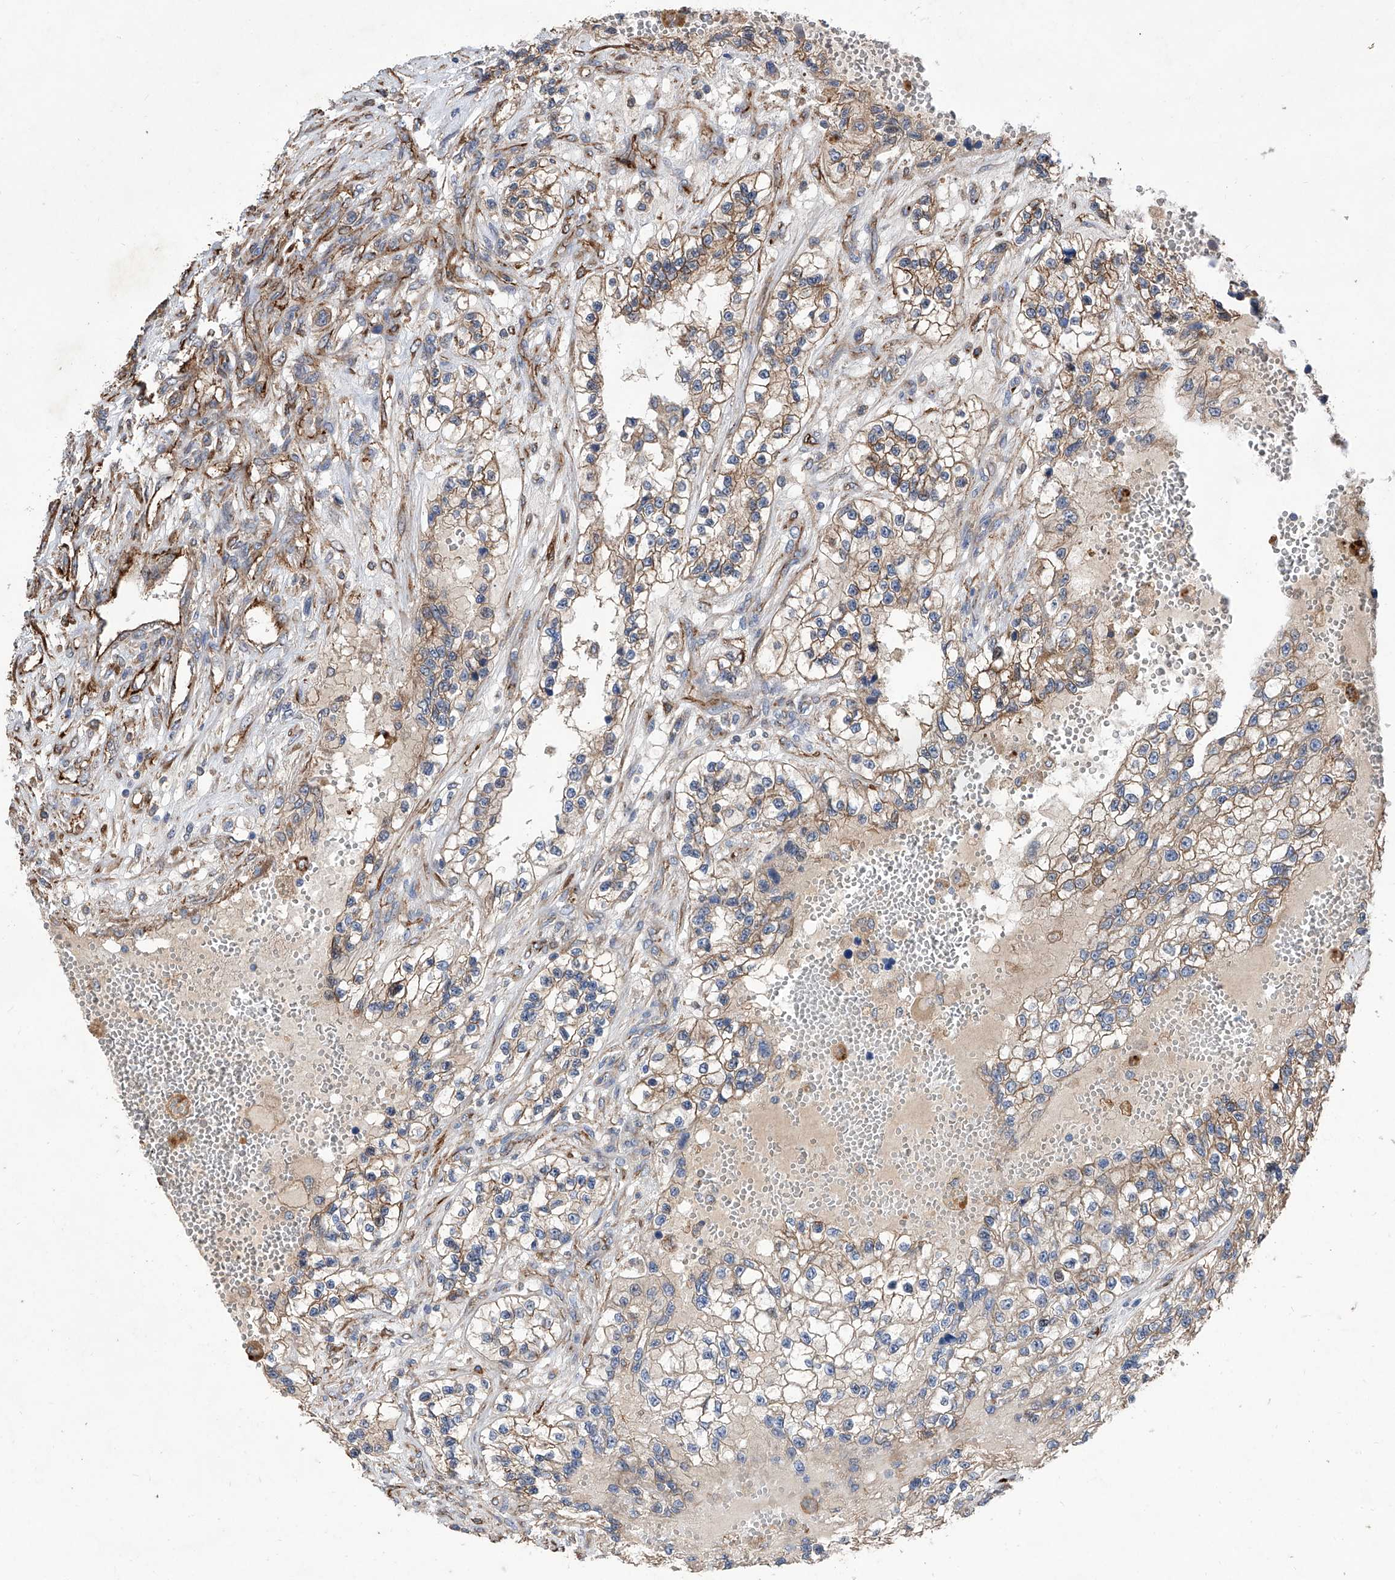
{"staining": {"intensity": "moderate", "quantity": "25%-75%", "location": "cytoplasmic/membranous"}, "tissue": "renal cancer", "cell_type": "Tumor cells", "image_type": "cancer", "snomed": [{"axis": "morphology", "description": "Adenocarcinoma, NOS"}, {"axis": "topography", "description": "Kidney"}], "caption": "High-magnification brightfield microscopy of renal cancer stained with DAB (3,3'-diaminobenzidine) (brown) and counterstained with hematoxylin (blue). tumor cells exhibit moderate cytoplasmic/membranous expression is present in about25%-75% of cells. The staining is performed using DAB (3,3'-diaminobenzidine) brown chromogen to label protein expression. The nuclei are counter-stained blue using hematoxylin.", "gene": "INPP5B", "patient": {"sex": "female", "age": 57}}